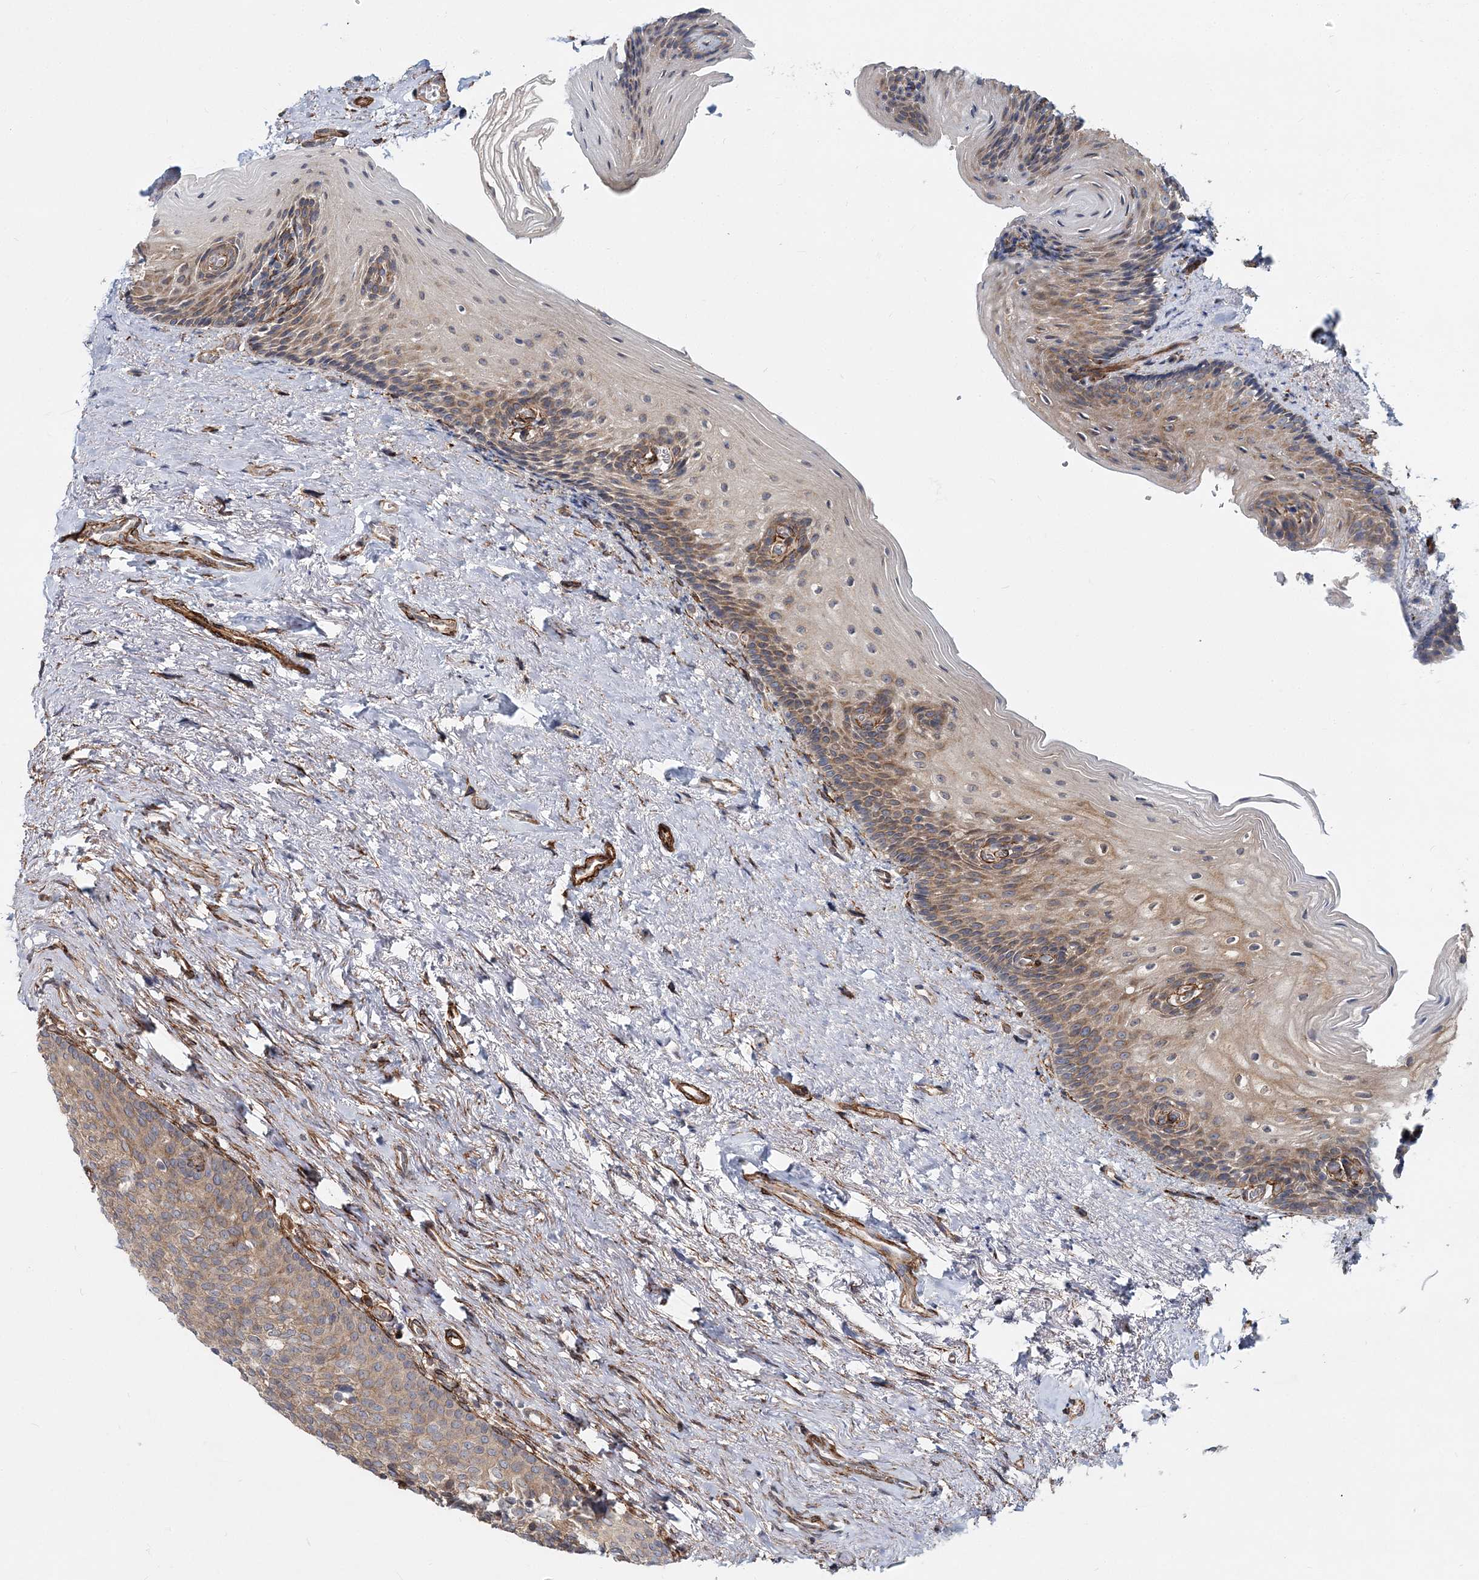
{"staining": {"intensity": "moderate", "quantity": "25%-75%", "location": "cytoplasmic/membranous"}, "tissue": "urinary bladder", "cell_type": "Urothelial cells", "image_type": "normal", "snomed": [{"axis": "morphology", "description": "Normal tissue, NOS"}, {"axis": "topography", "description": "Urinary bladder"}], "caption": "Unremarkable urinary bladder displays moderate cytoplasmic/membranous positivity in about 25%-75% of urothelial cells.", "gene": "NBAS", "patient": {"sex": "female", "age": 67}}